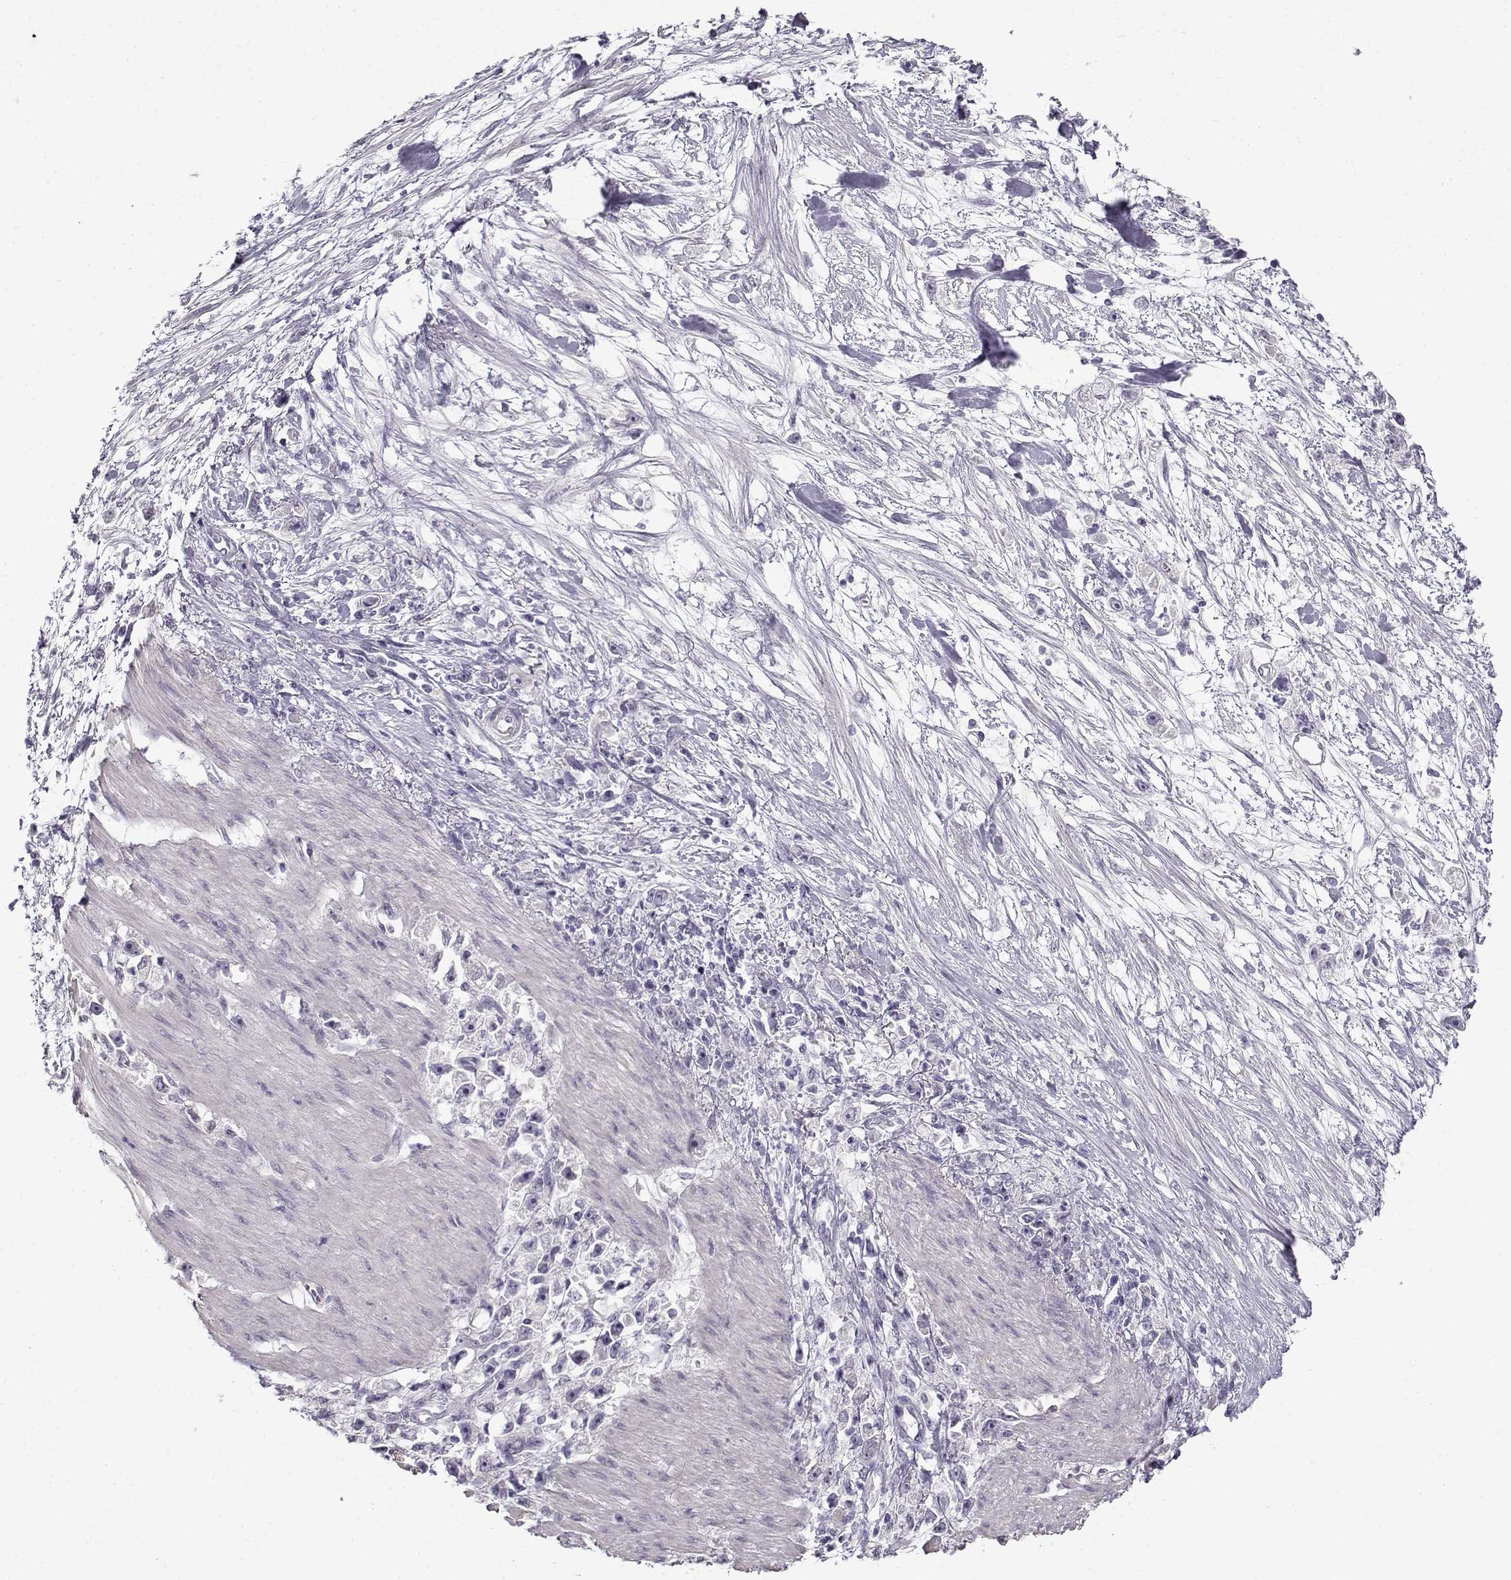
{"staining": {"intensity": "negative", "quantity": "none", "location": "none"}, "tissue": "stomach cancer", "cell_type": "Tumor cells", "image_type": "cancer", "snomed": [{"axis": "morphology", "description": "Adenocarcinoma, NOS"}, {"axis": "topography", "description": "Stomach"}], "caption": "Human stomach cancer (adenocarcinoma) stained for a protein using IHC displays no expression in tumor cells.", "gene": "TEX55", "patient": {"sex": "female", "age": 59}}